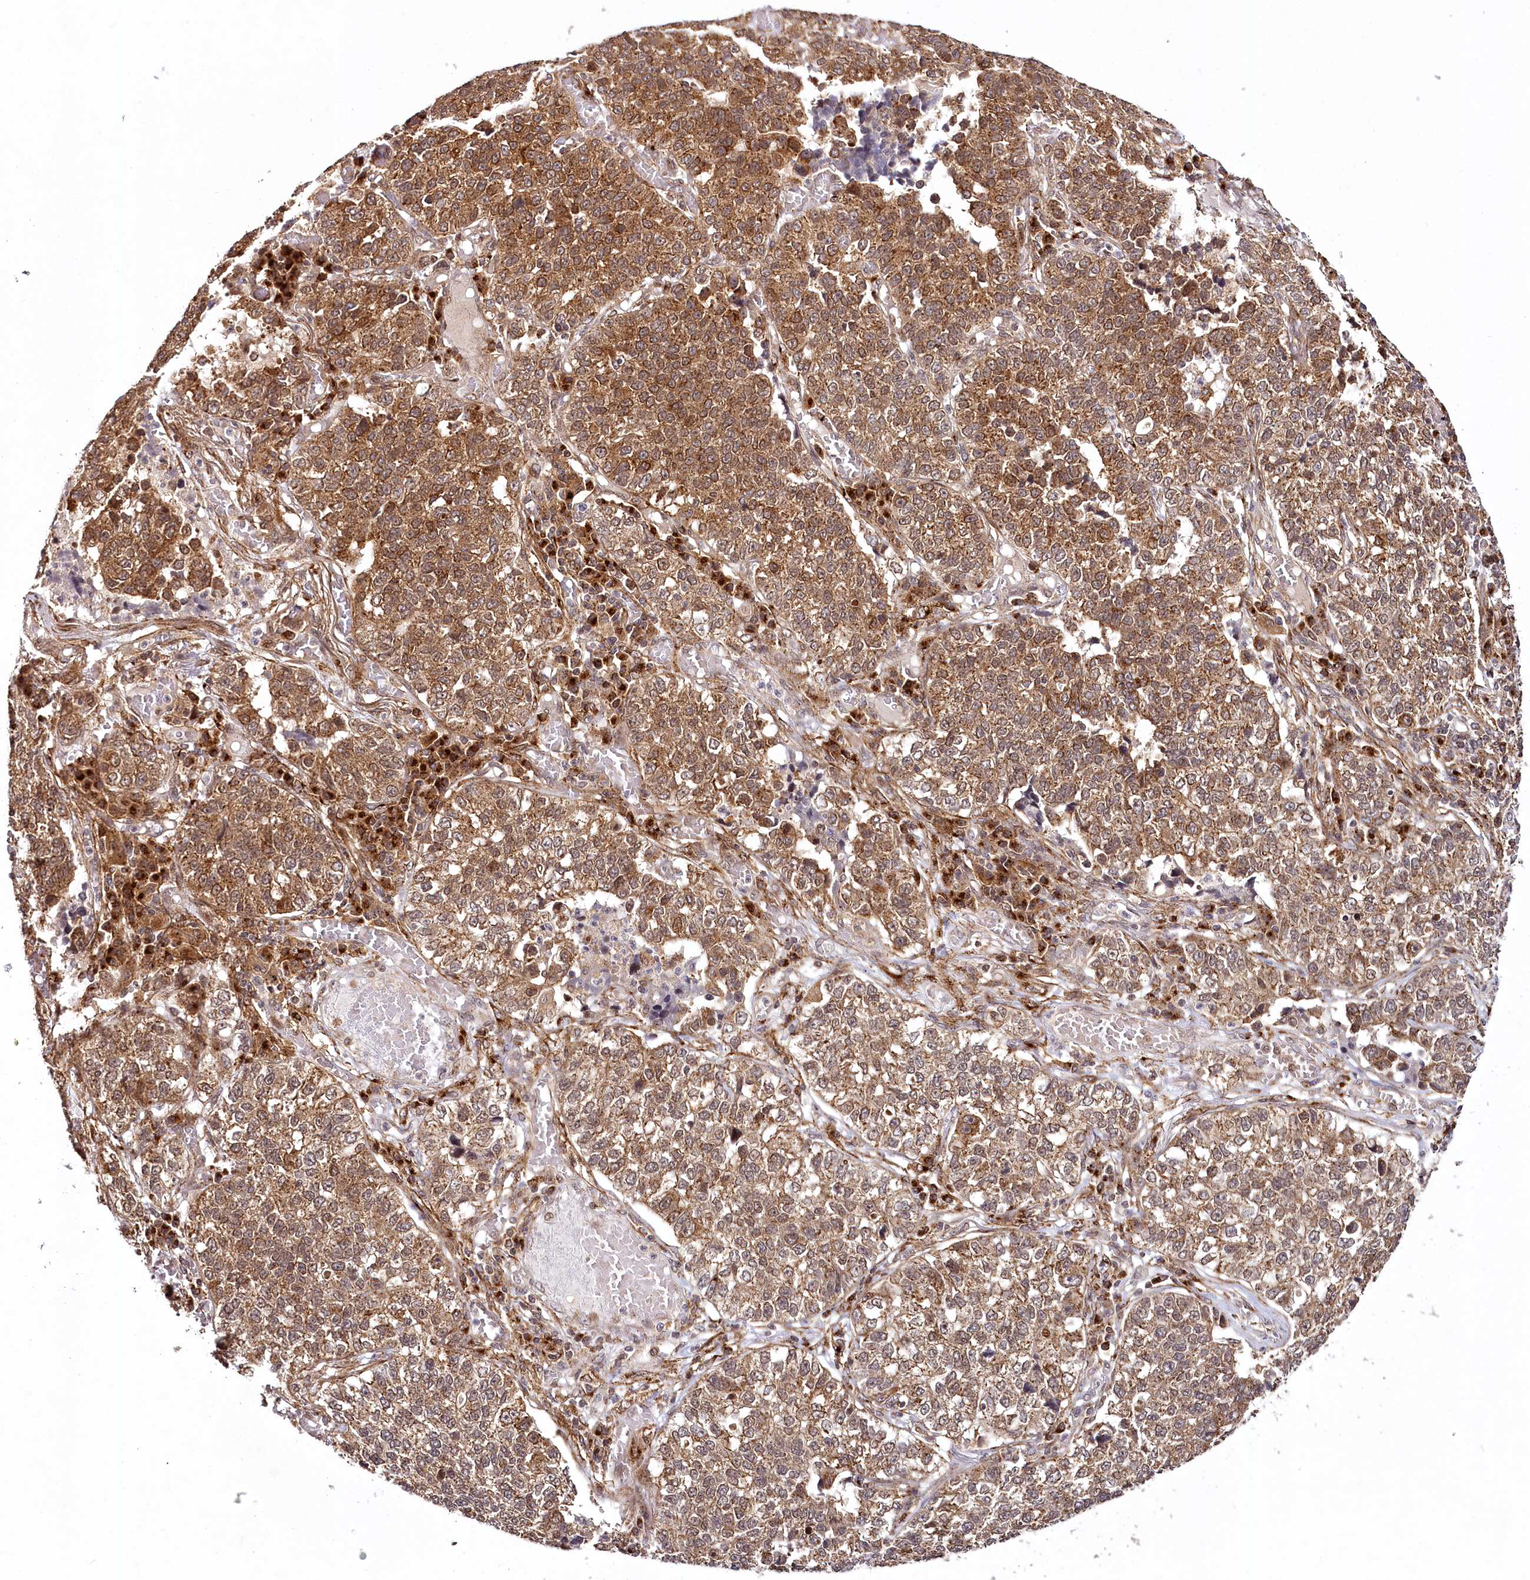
{"staining": {"intensity": "strong", "quantity": ">75%", "location": "cytoplasmic/membranous"}, "tissue": "lung cancer", "cell_type": "Tumor cells", "image_type": "cancer", "snomed": [{"axis": "morphology", "description": "Adenocarcinoma, NOS"}, {"axis": "topography", "description": "Lung"}], "caption": "Tumor cells reveal high levels of strong cytoplasmic/membranous positivity in approximately >75% of cells in lung adenocarcinoma.", "gene": "COPG1", "patient": {"sex": "male", "age": 49}}